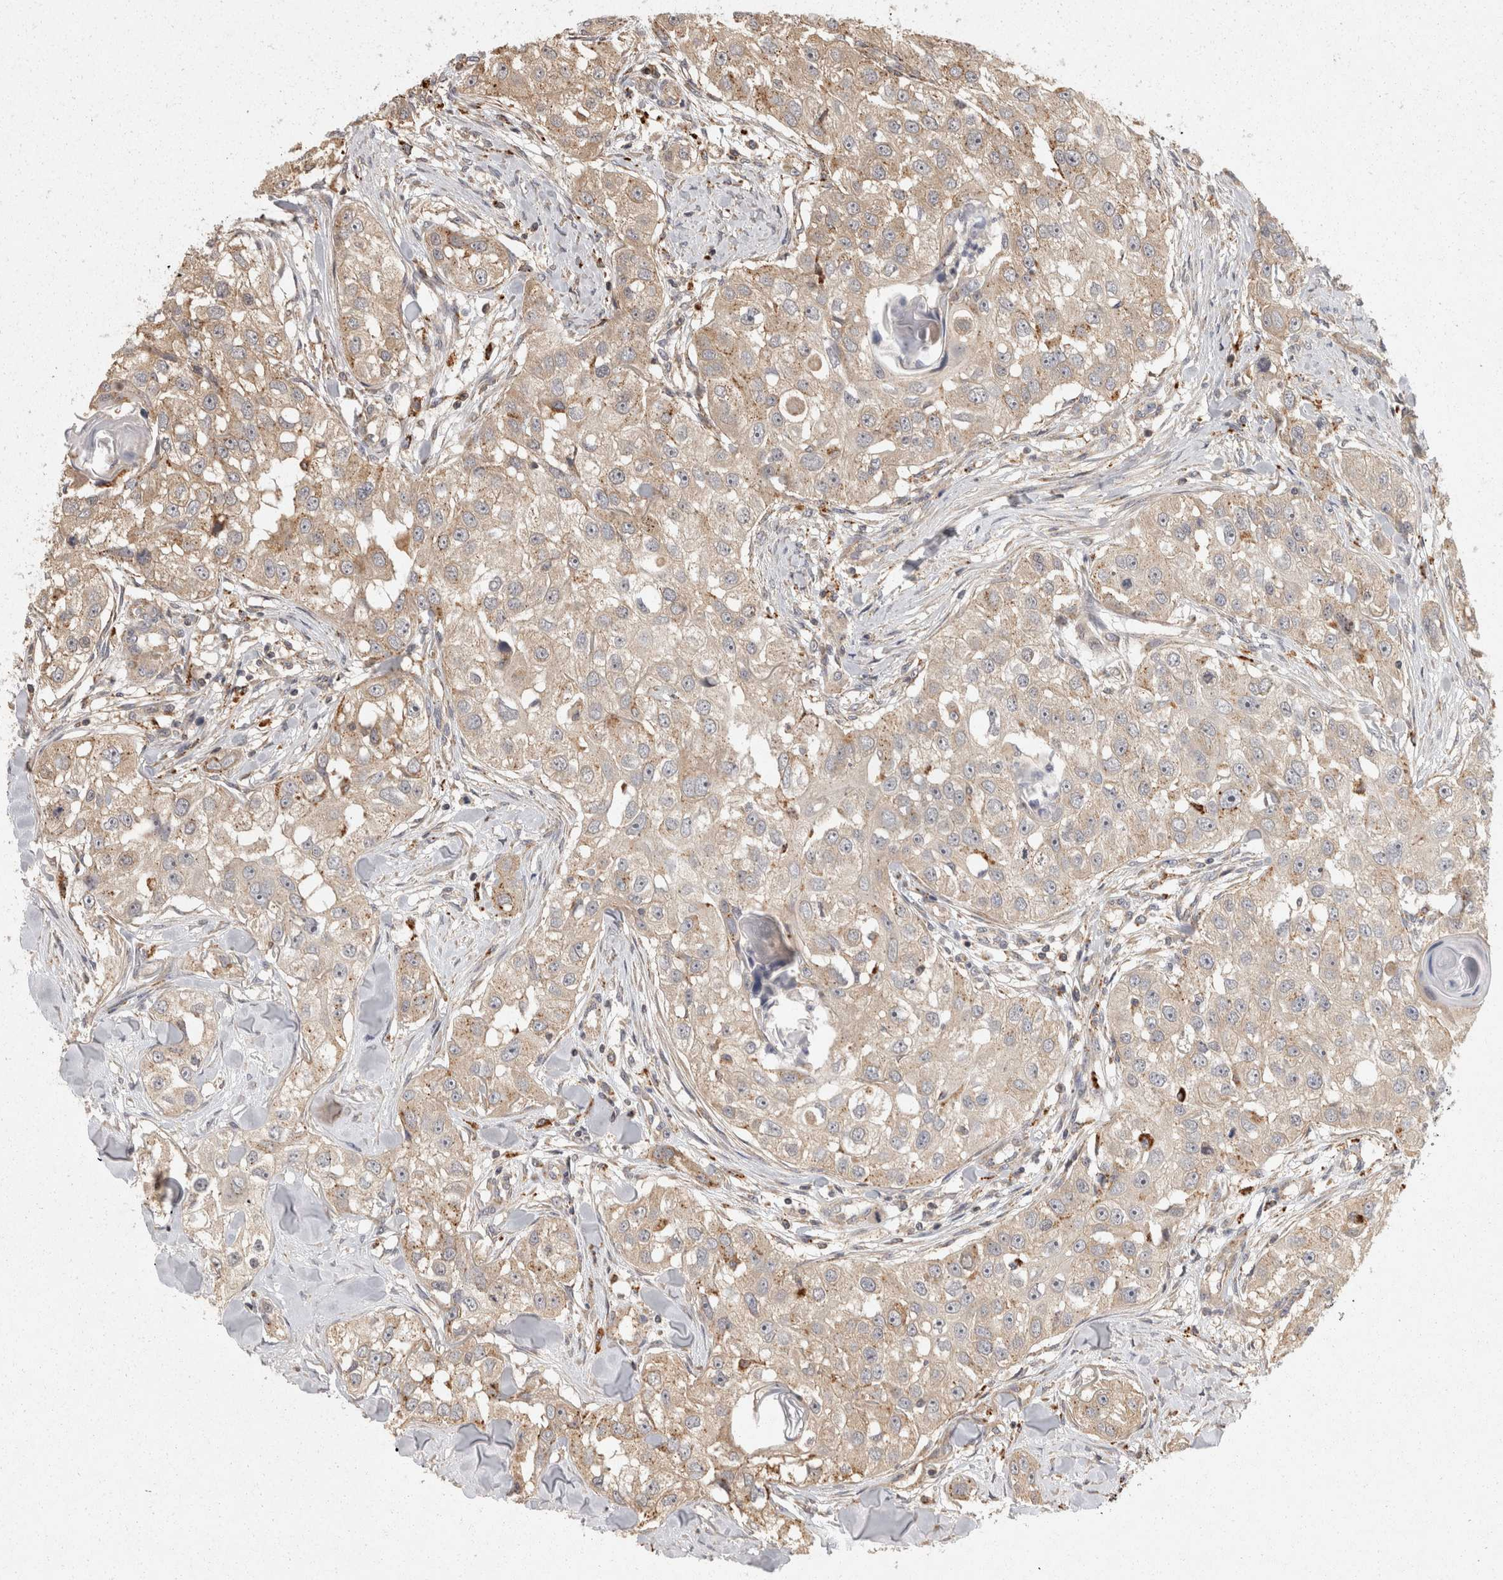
{"staining": {"intensity": "weak", "quantity": ">75%", "location": "cytoplasmic/membranous"}, "tissue": "head and neck cancer", "cell_type": "Tumor cells", "image_type": "cancer", "snomed": [{"axis": "morphology", "description": "Normal tissue, NOS"}, {"axis": "morphology", "description": "Squamous cell carcinoma, NOS"}, {"axis": "topography", "description": "Skeletal muscle"}, {"axis": "topography", "description": "Head-Neck"}], "caption": "About >75% of tumor cells in squamous cell carcinoma (head and neck) demonstrate weak cytoplasmic/membranous protein staining as visualized by brown immunohistochemical staining.", "gene": "ACAT2", "patient": {"sex": "male", "age": 51}}